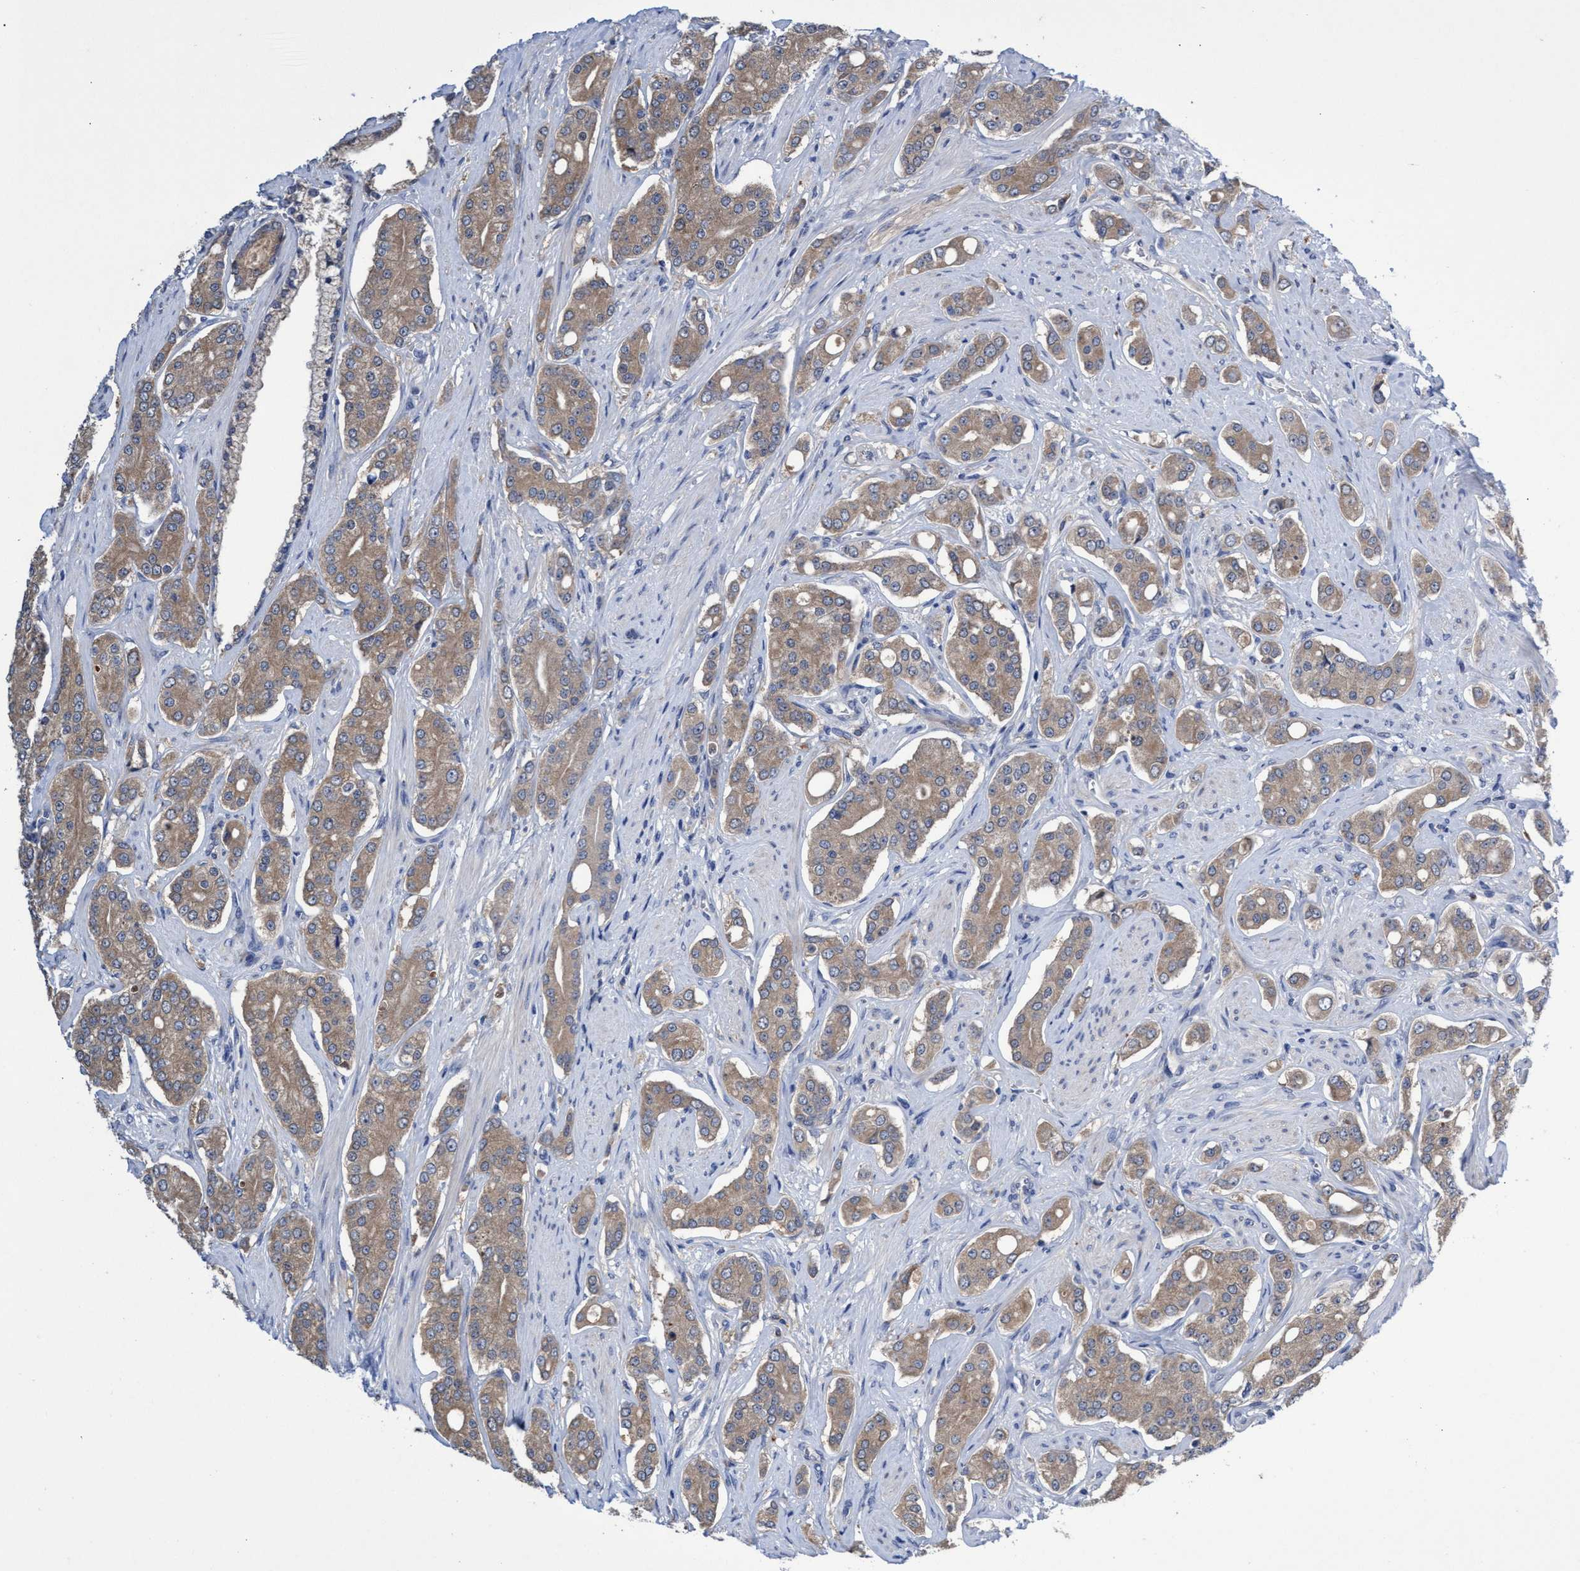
{"staining": {"intensity": "weak", "quantity": ">75%", "location": "cytoplasmic/membranous"}, "tissue": "prostate cancer", "cell_type": "Tumor cells", "image_type": "cancer", "snomed": [{"axis": "morphology", "description": "Adenocarcinoma, High grade"}, {"axis": "topography", "description": "Prostate"}], "caption": "About >75% of tumor cells in human high-grade adenocarcinoma (prostate) demonstrate weak cytoplasmic/membranous protein staining as visualized by brown immunohistochemical staining.", "gene": "SVEP1", "patient": {"sex": "male", "age": 71}}